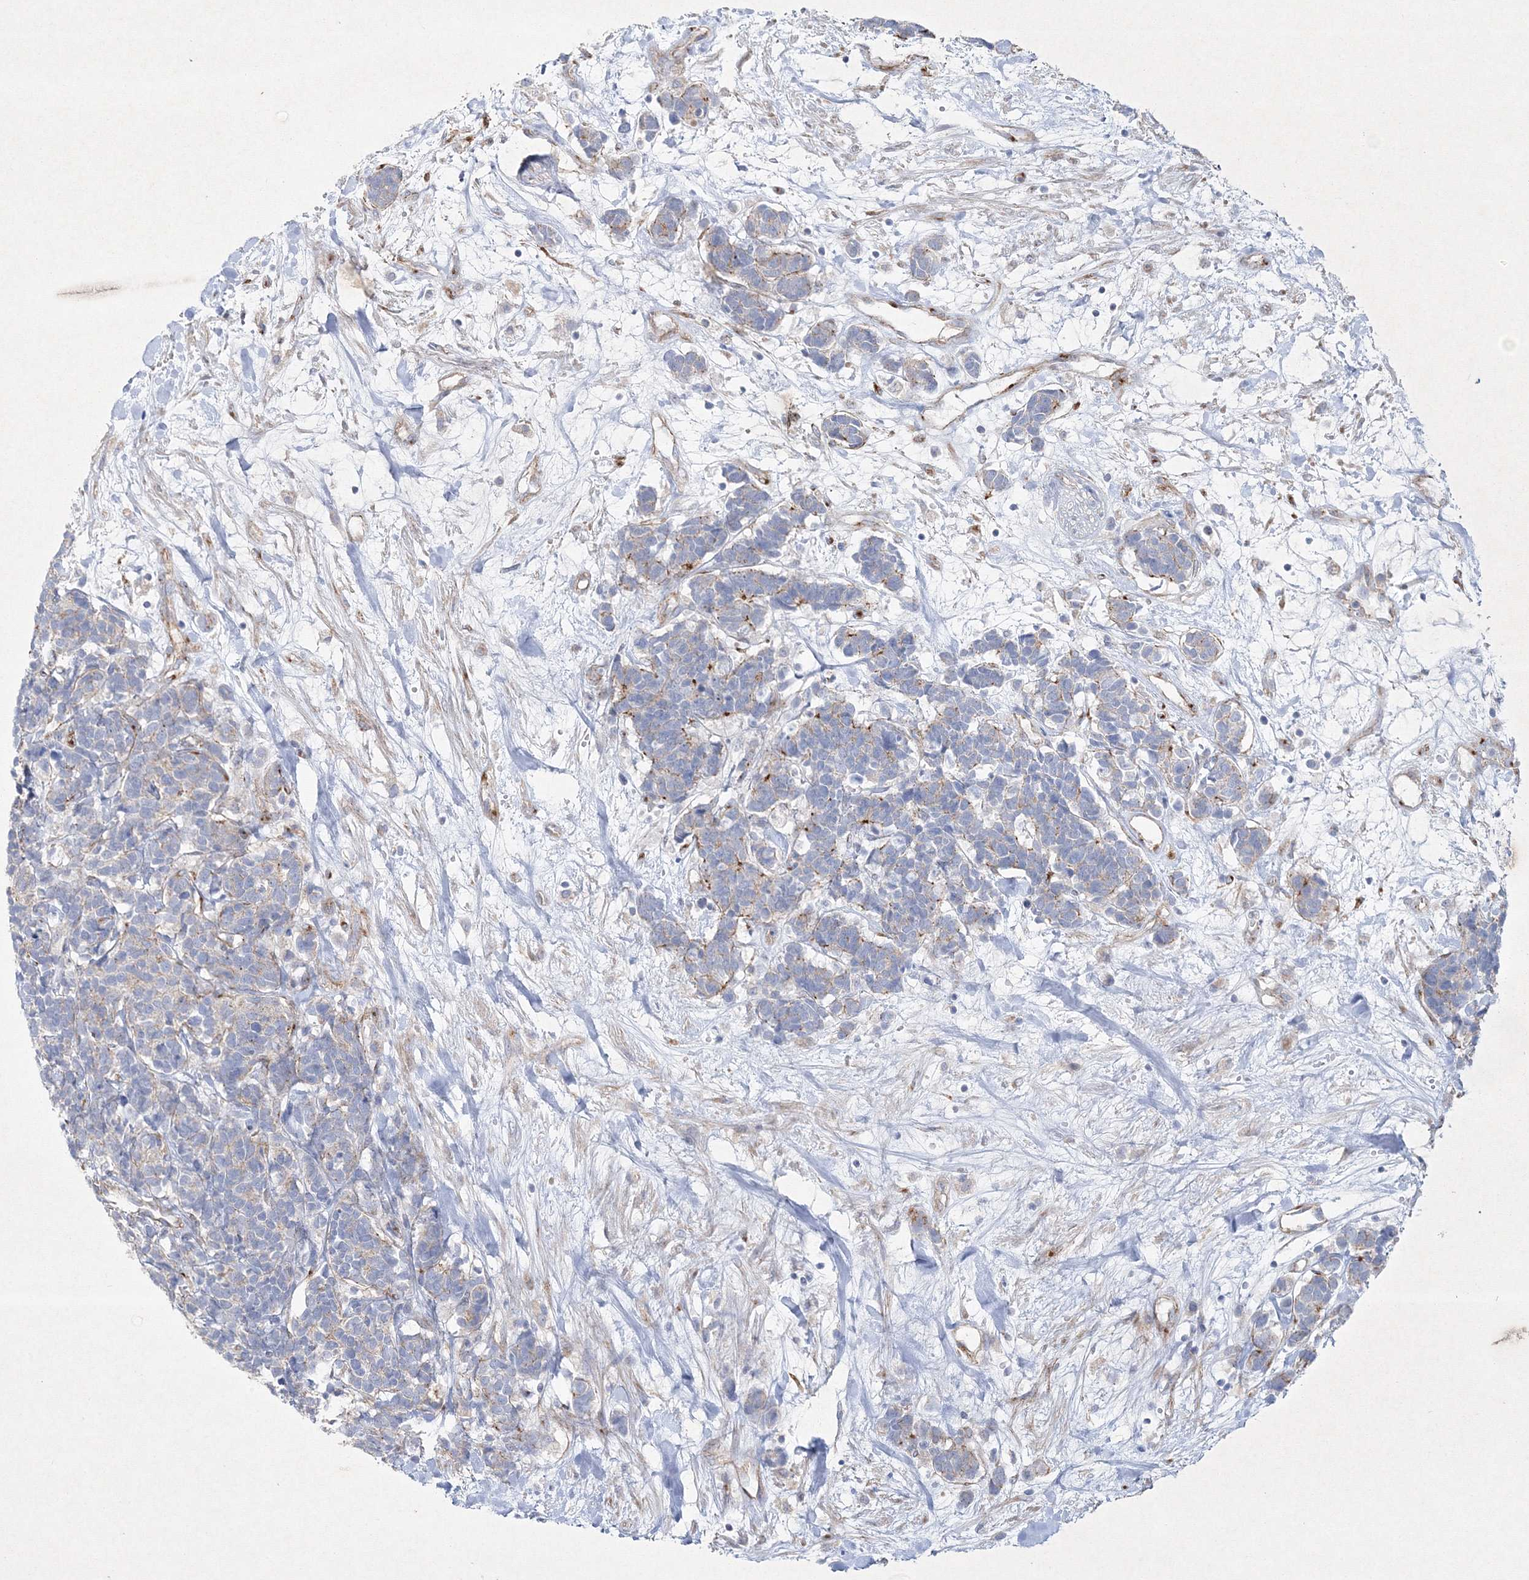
{"staining": {"intensity": "negative", "quantity": "none", "location": "none"}, "tissue": "carcinoid", "cell_type": "Tumor cells", "image_type": "cancer", "snomed": [{"axis": "morphology", "description": "Carcinoma, NOS"}, {"axis": "morphology", "description": "Carcinoid, malignant, NOS"}, {"axis": "topography", "description": "Urinary bladder"}], "caption": "Protein analysis of carcinoid (malignant) exhibits no significant positivity in tumor cells.", "gene": "NAA40", "patient": {"sex": "male", "age": 57}}